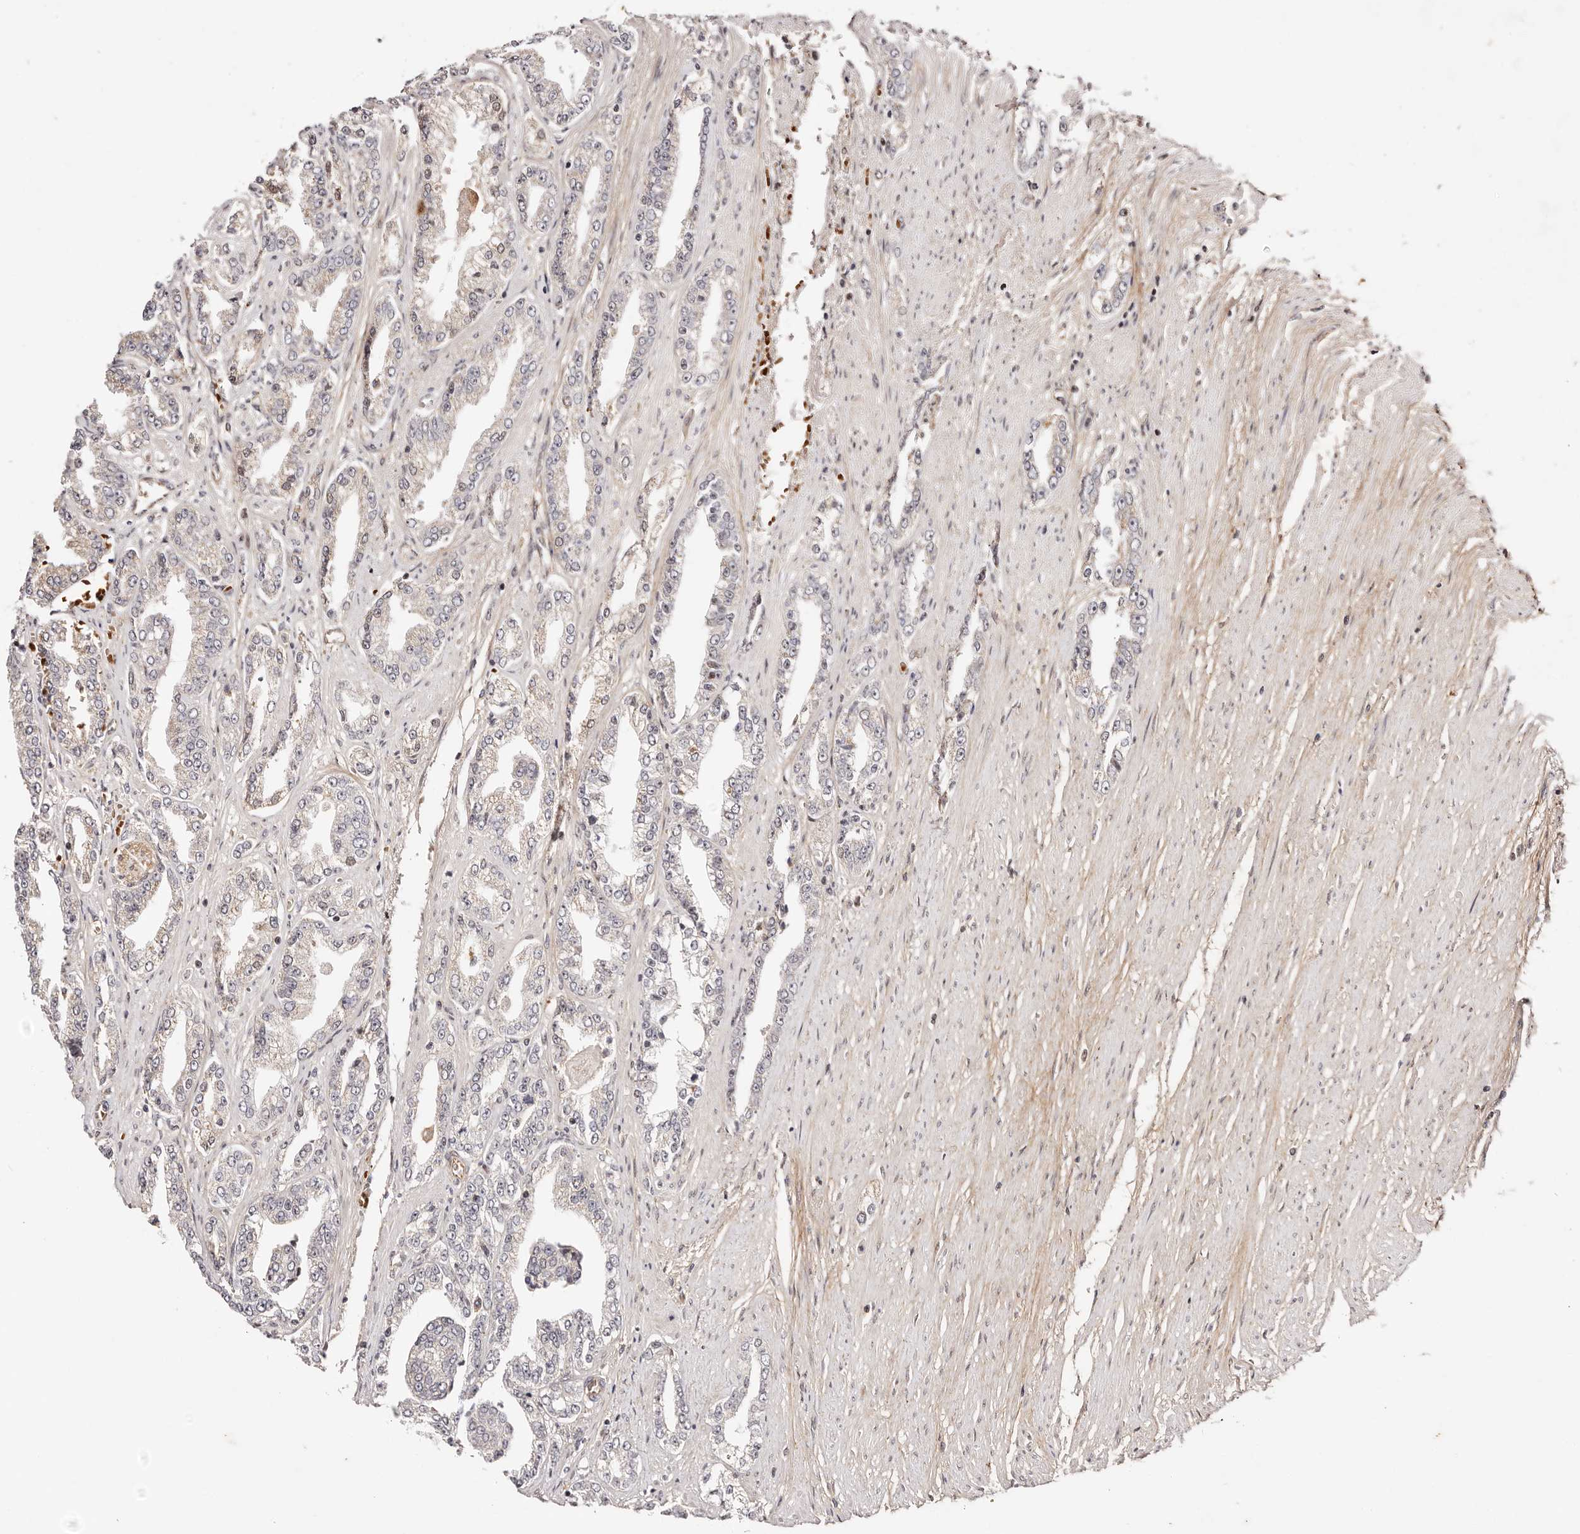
{"staining": {"intensity": "weak", "quantity": "<25%", "location": "cytoplasmic/membranous,nuclear"}, "tissue": "prostate cancer", "cell_type": "Tumor cells", "image_type": "cancer", "snomed": [{"axis": "morphology", "description": "Adenocarcinoma, High grade"}, {"axis": "topography", "description": "Prostate"}], "caption": "Protein analysis of high-grade adenocarcinoma (prostate) demonstrates no significant expression in tumor cells.", "gene": "WRN", "patient": {"sex": "male", "age": 71}}